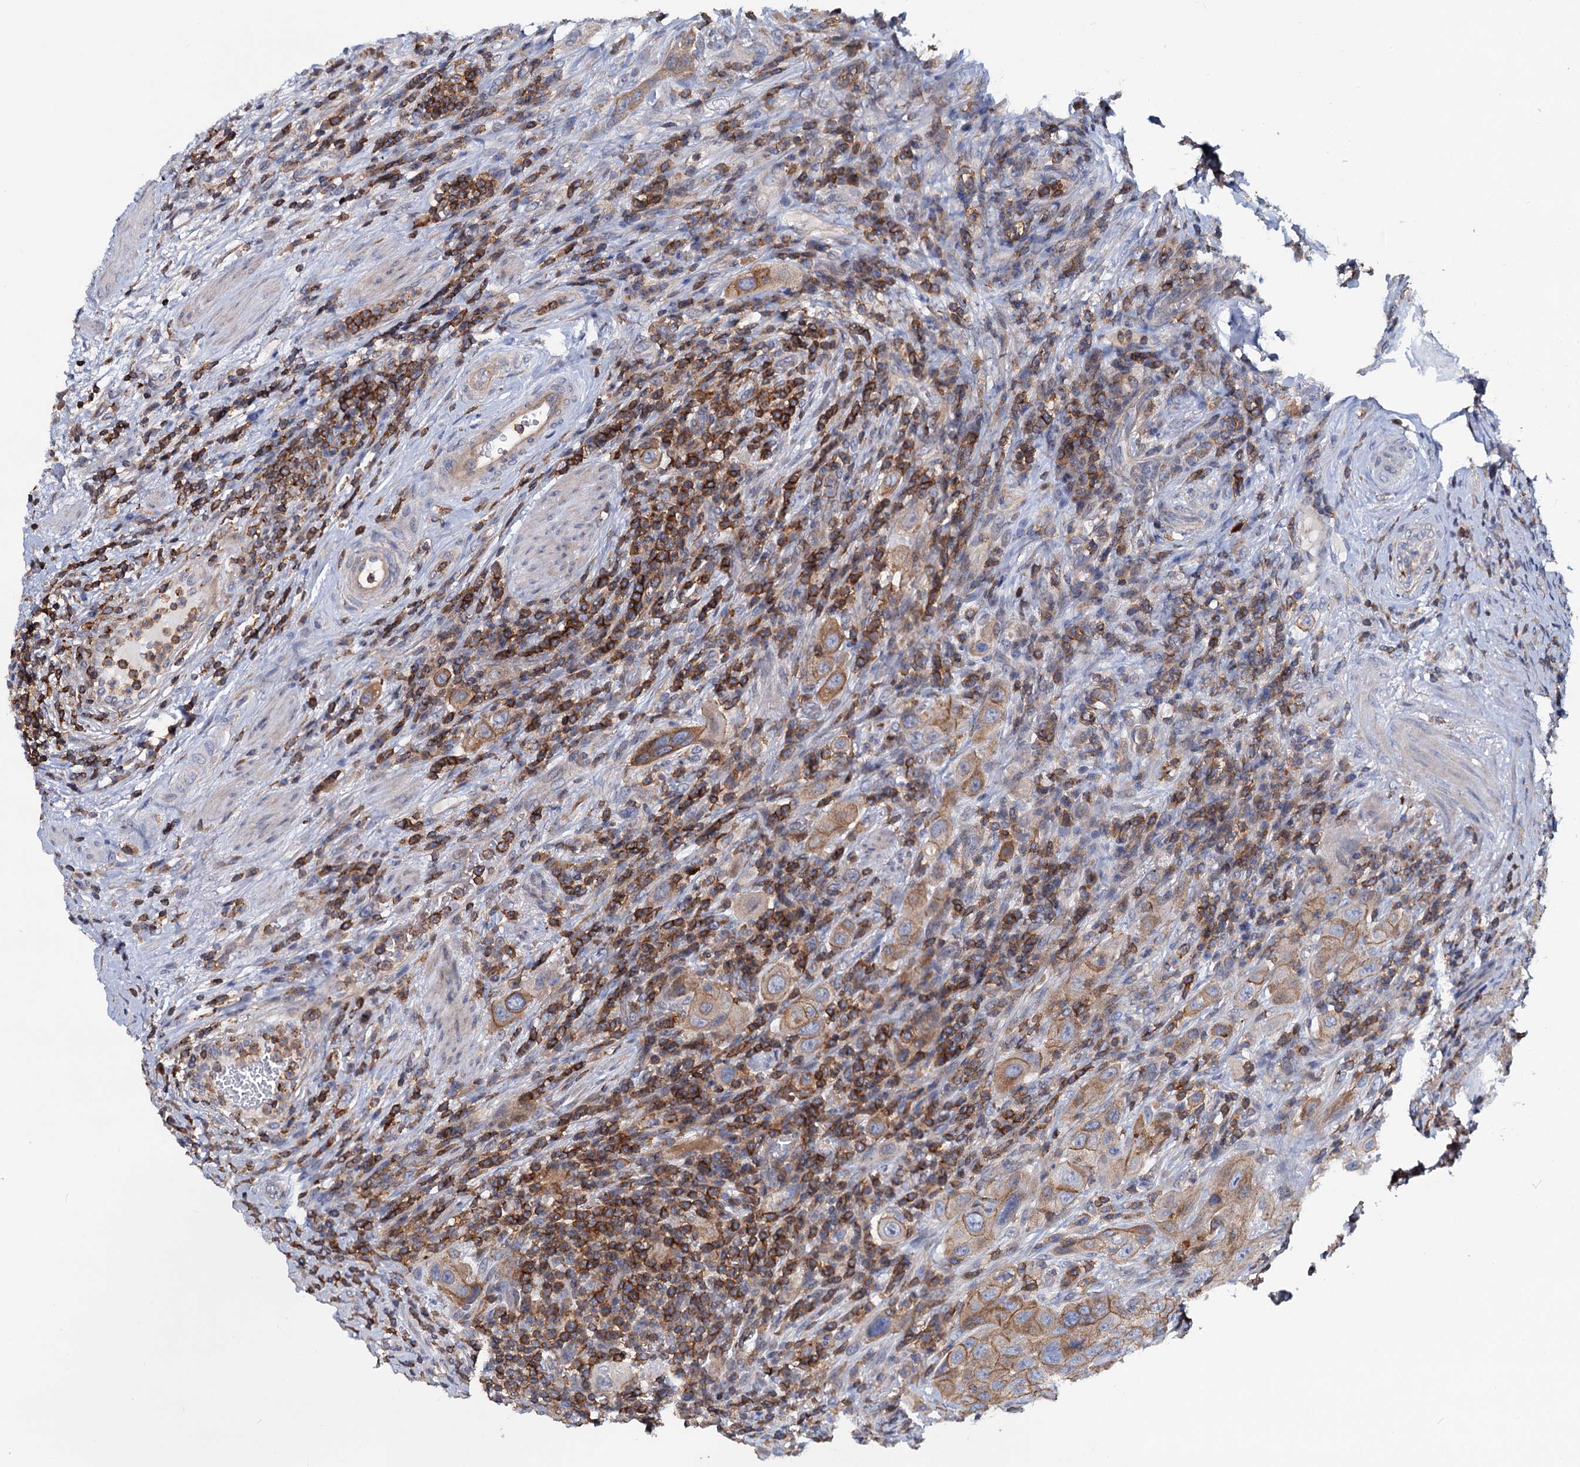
{"staining": {"intensity": "moderate", "quantity": ">75%", "location": "cytoplasmic/membranous"}, "tissue": "urothelial cancer", "cell_type": "Tumor cells", "image_type": "cancer", "snomed": [{"axis": "morphology", "description": "Urothelial carcinoma, High grade"}, {"axis": "topography", "description": "Urinary bladder"}], "caption": "An image of human urothelial carcinoma (high-grade) stained for a protein reveals moderate cytoplasmic/membranous brown staining in tumor cells.", "gene": "LRCH4", "patient": {"sex": "male", "age": 50}}